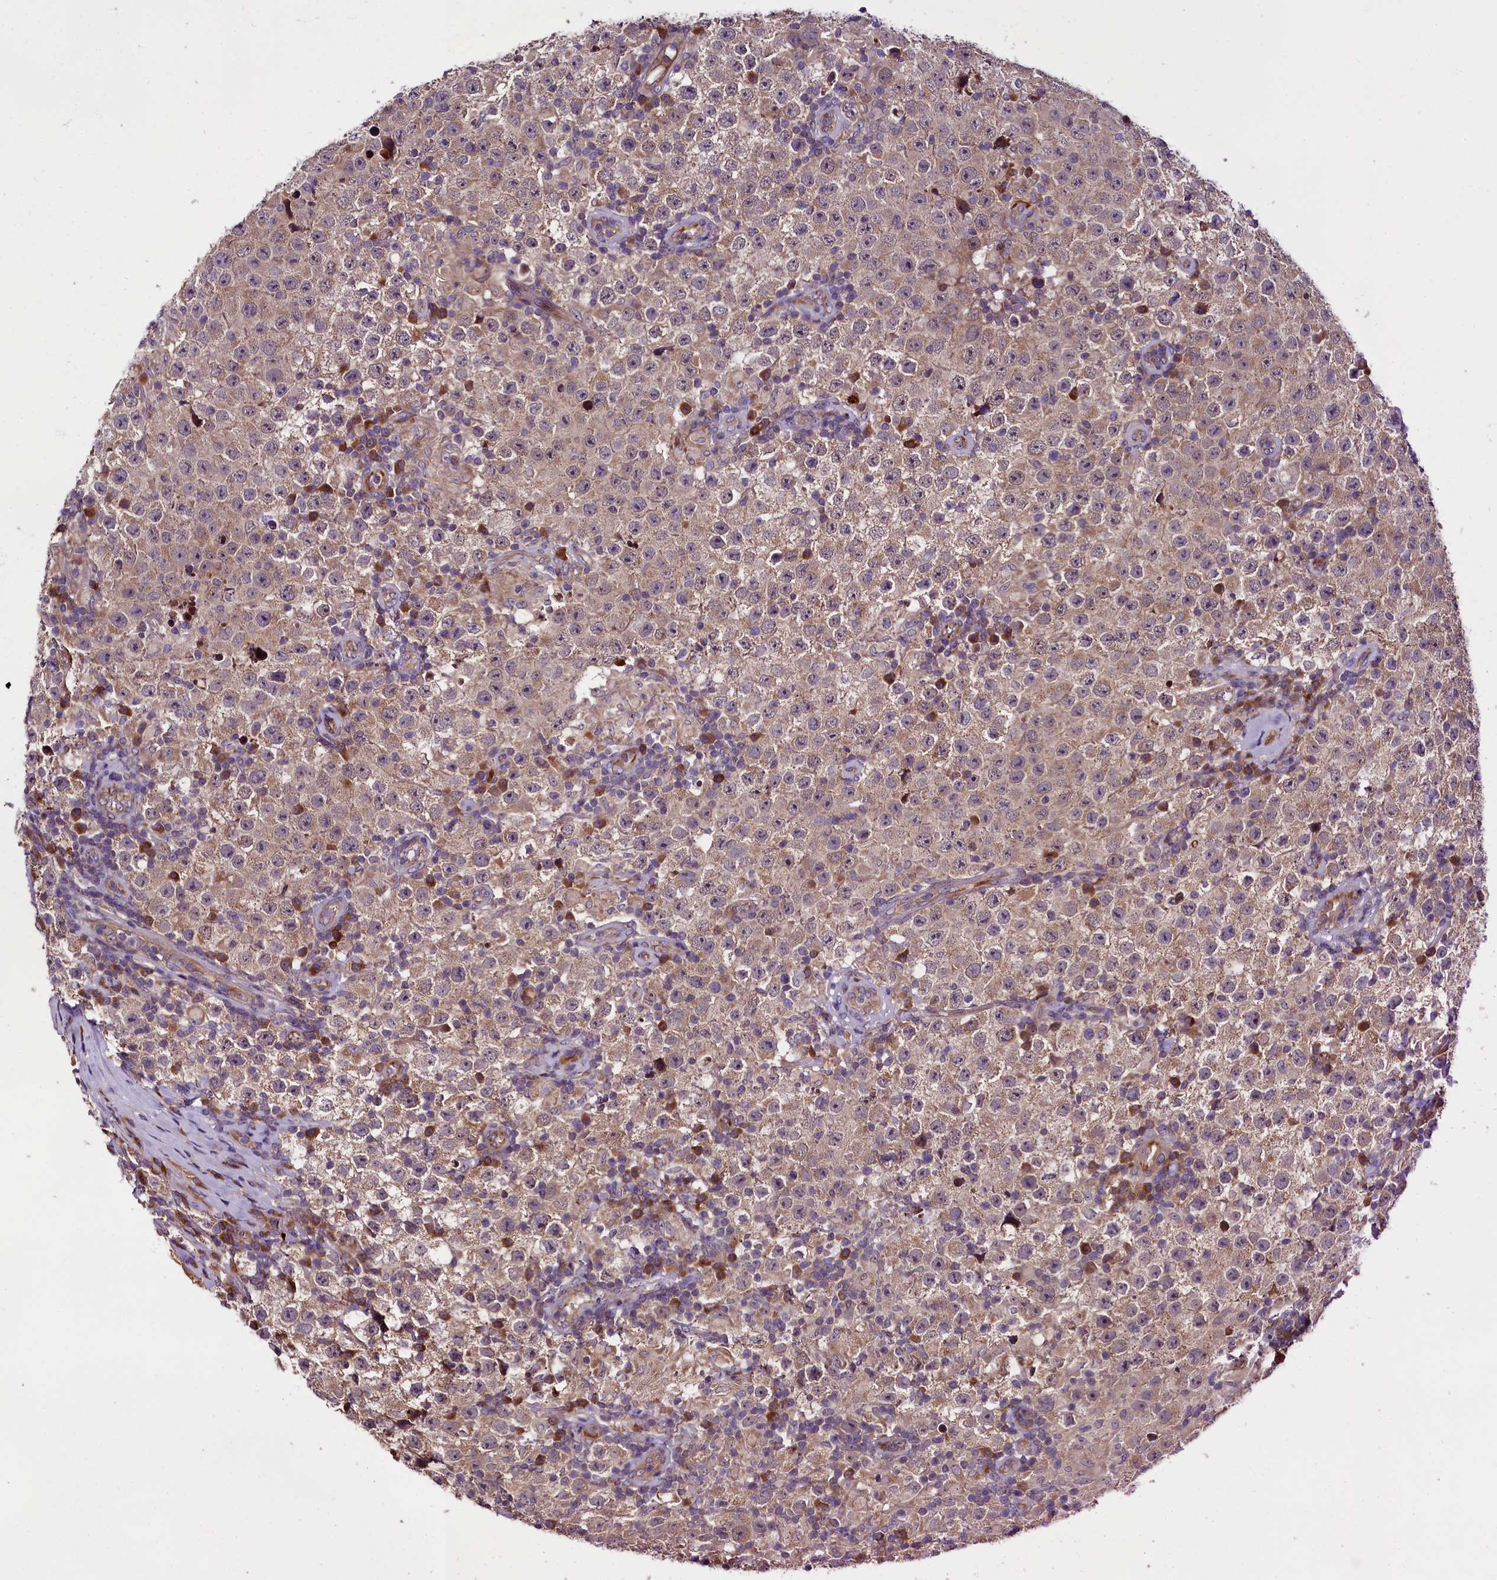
{"staining": {"intensity": "weak", "quantity": ">75%", "location": "cytoplasmic/membranous"}, "tissue": "testis cancer", "cell_type": "Tumor cells", "image_type": "cancer", "snomed": [{"axis": "morphology", "description": "Normal tissue, NOS"}, {"axis": "morphology", "description": "Urothelial carcinoma, High grade"}, {"axis": "morphology", "description": "Seminoma, NOS"}, {"axis": "morphology", "description": "Carcinoma, Embryonal, NOS"}, {"axis": "topography", "description": "Urinary bladder"}, {"axis": "topography", "description": "Testis"}], "caption": "IHC histopathology image of neoplastic tissue: testis cancer stained using immunohistochemistry reveals low levels of weak protein expression localized specifically in the cytoplasmic/membranous of tumor cells, appearing as a cytoplasmic/membranous brown color.", "gene": "RPUSD2", "patient": {"sex": "male", "age": 41}}